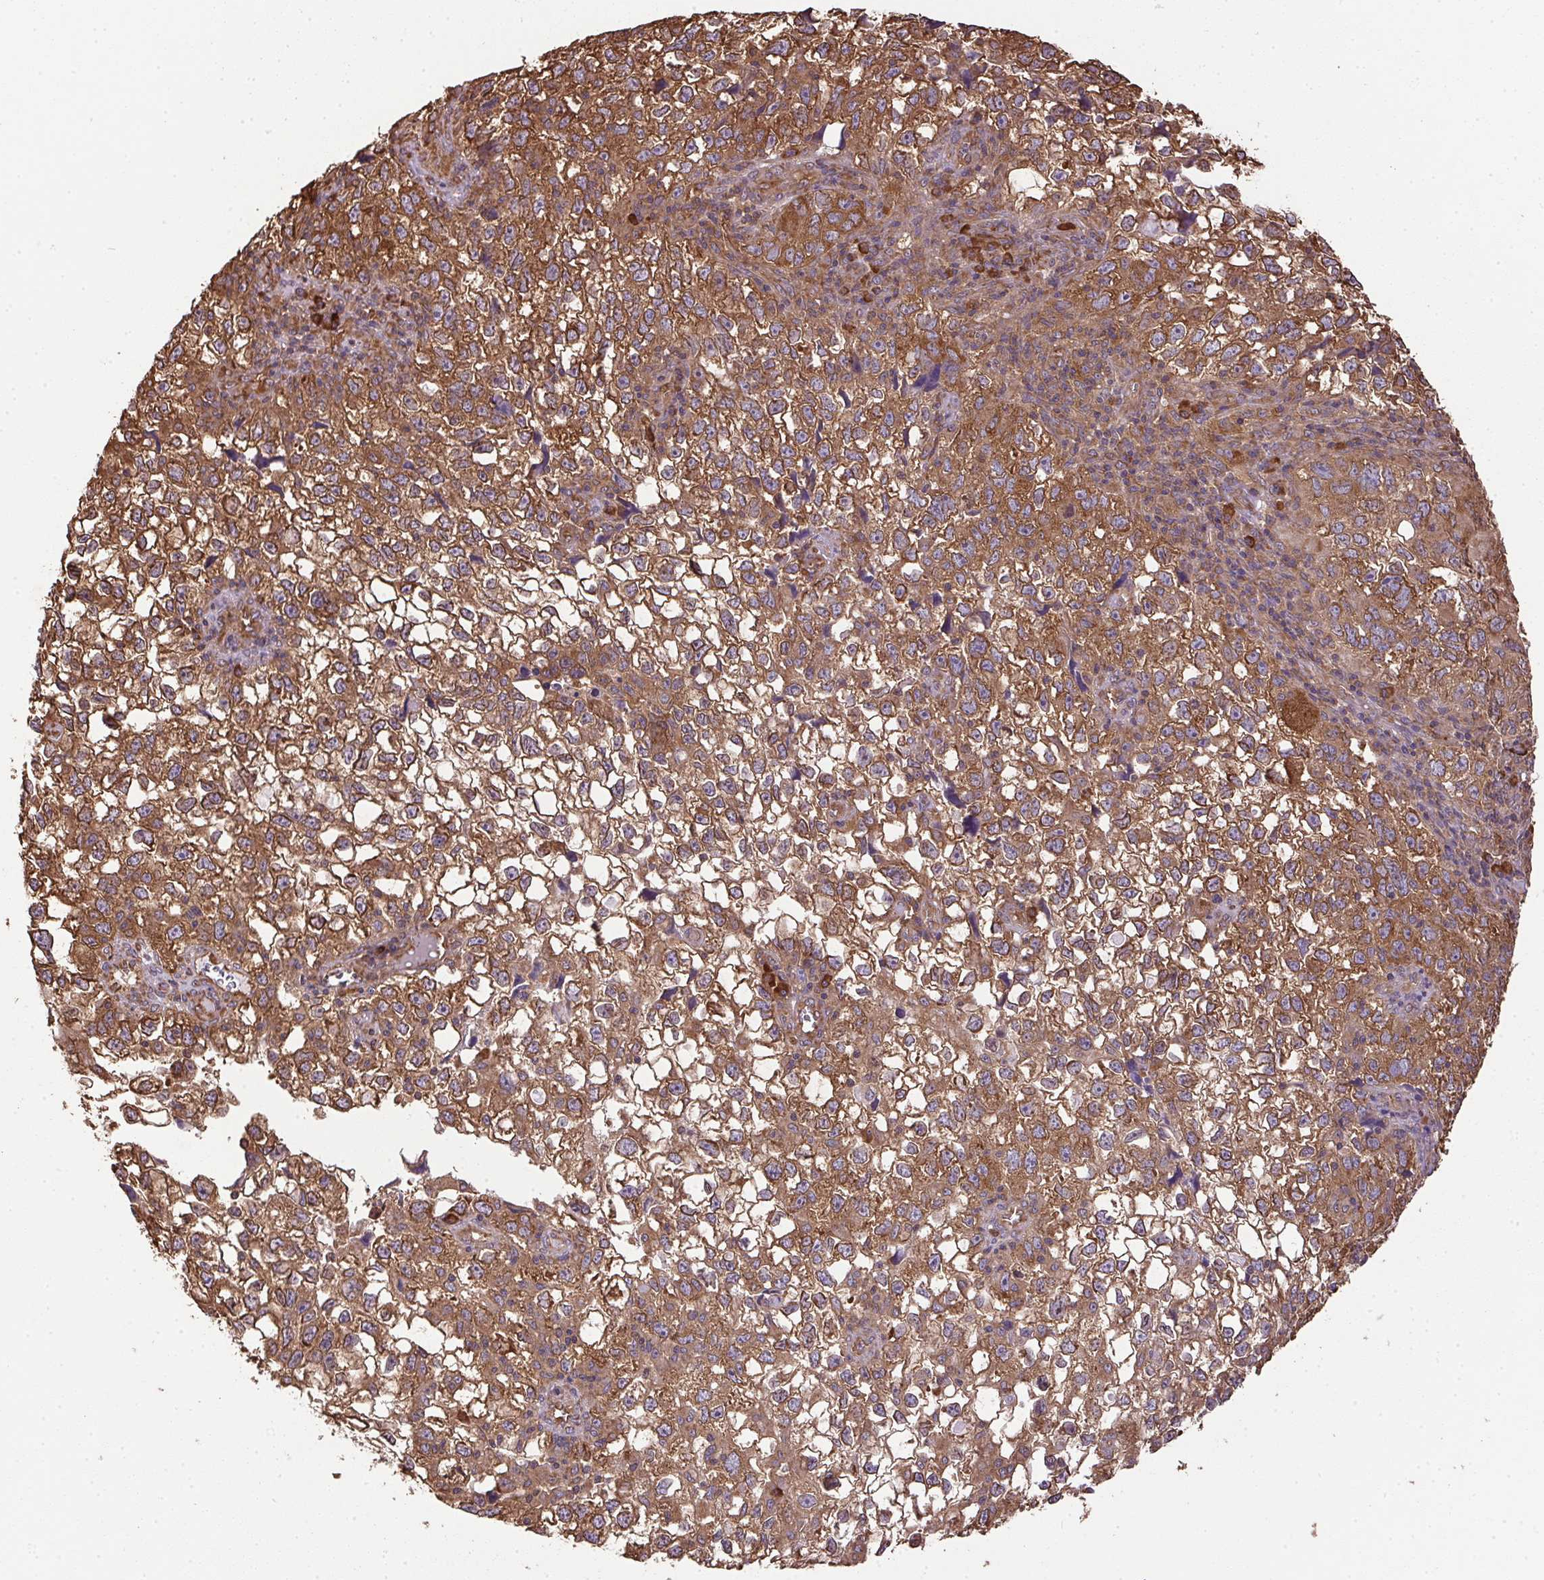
{"staining": {"intensity": "strong", "quantity": ">75%", "location": "cytoplasmic/membranous"}, "tissue": "cervical cancer", "cell_type": "Tumor cells", "image_type": "cancer", "snomed": [{"axis": "morphology", "description": "Squamous cell carcinoma, NOS"}, {"axis": "topography", "description": "Cervix"}], "caption": "The image exhibits staining of cervical squamous cell carcinoma, revealing strong cytoplasmic/membranous protein positivity (brown color) within tumor cells.", "gene": "EIF2S1", "patient": {"sex": "female", "age": 55}}